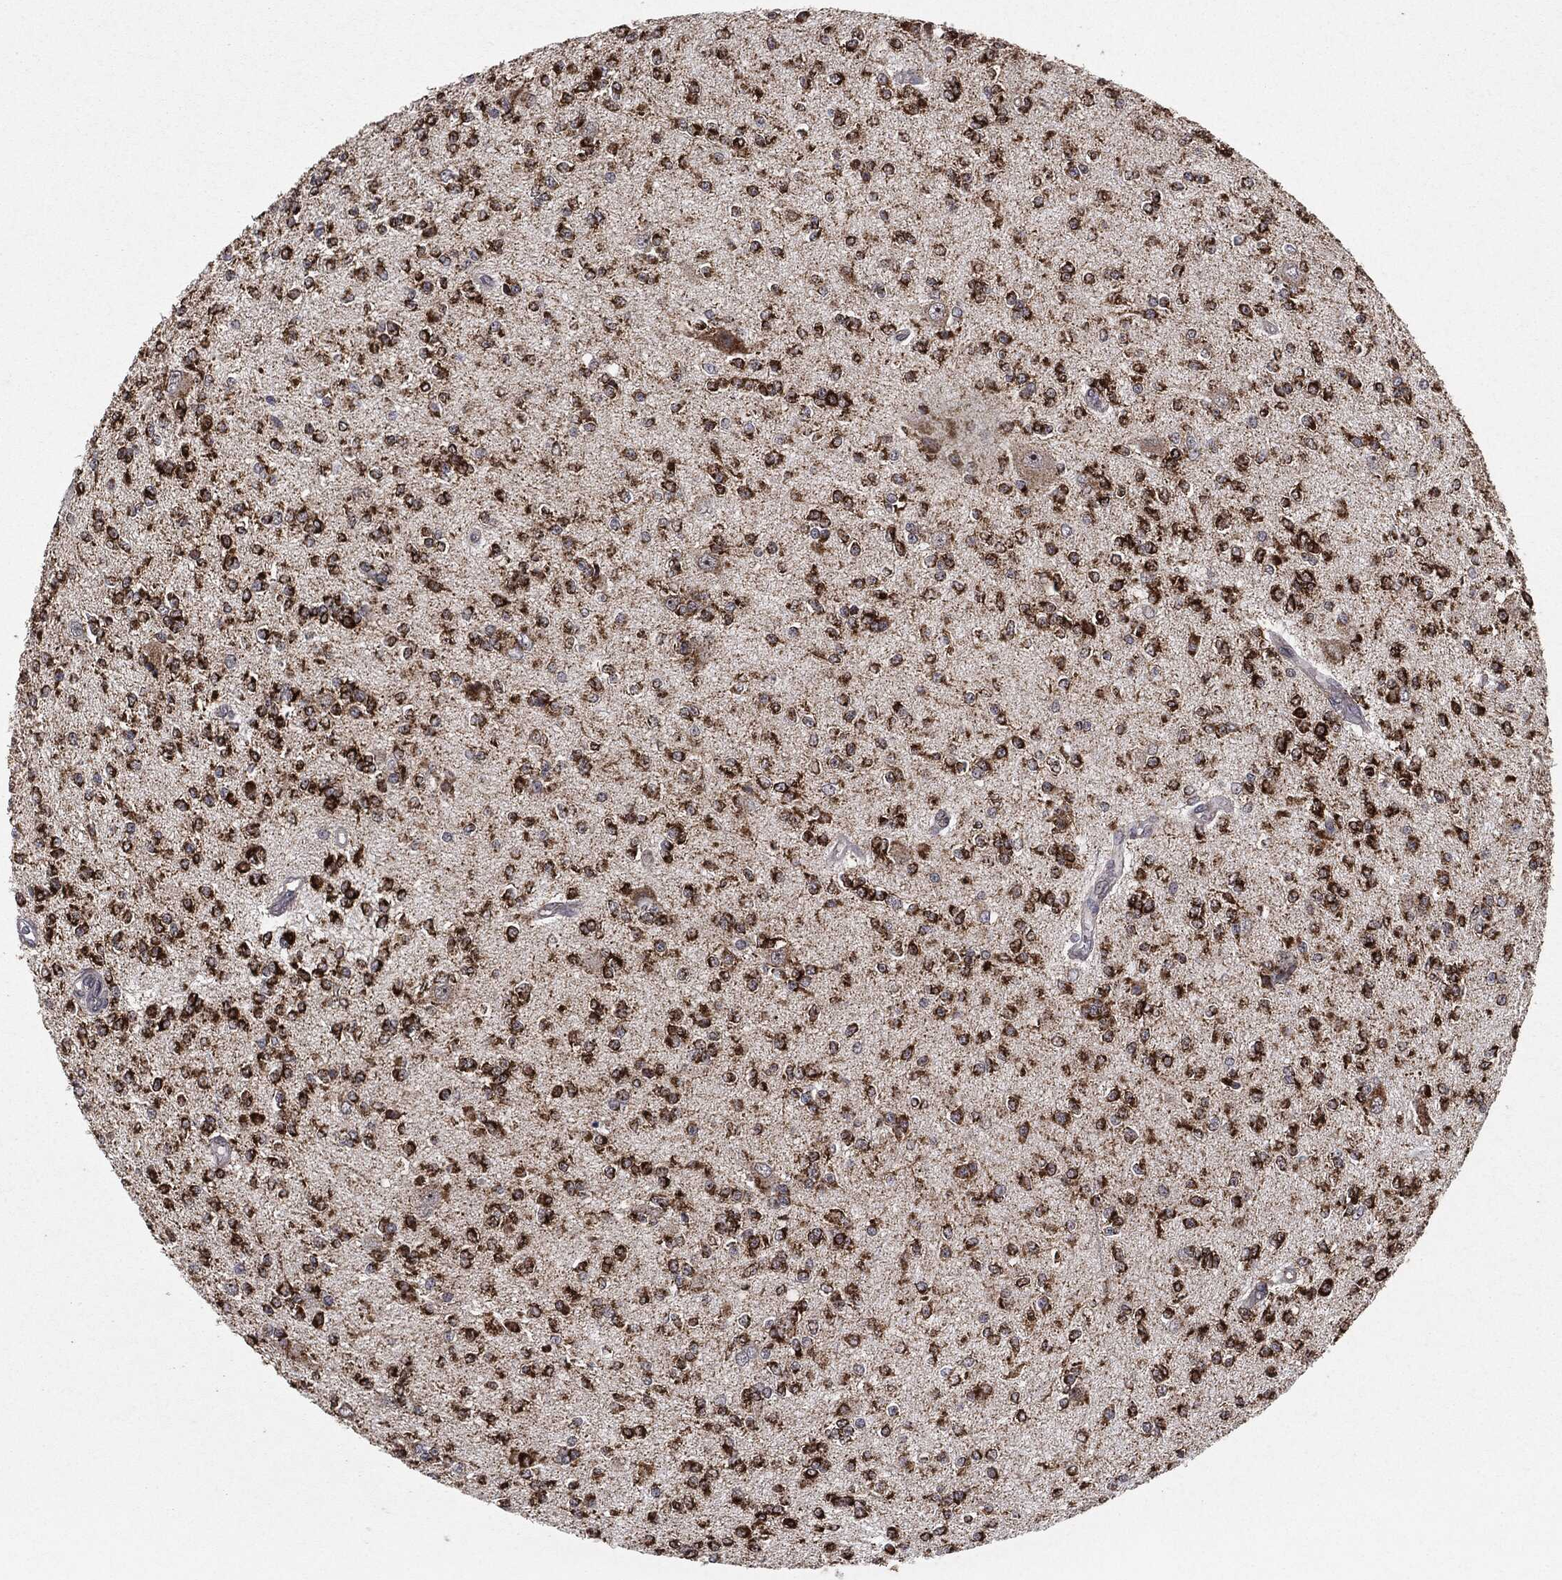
{"staining": {"intensity": "strong", "quantity": ">75%", "location": "cytoplasmic/membranous"}, "tissue": "glioma", "cell_type": "Tumor cells", "image_type": "cancer", "snomed": [{"axis": "morphology", "description": "Glioma, malignant, Low grade"}, {"axis": "topography", "description": "Brain"}], "caption": "Immunohistochemistry photomicrograph of neoplastic tissue: glioma stained using immunohistochemistry shows high levels of strong protein expression localized specifically in the cytoplasmic/membranous of tumor cells, appearing as a cytoplasmic/membranous brown color.", "gene": "CHCHD2", "patient": {"sex": "male", "age": 67}}